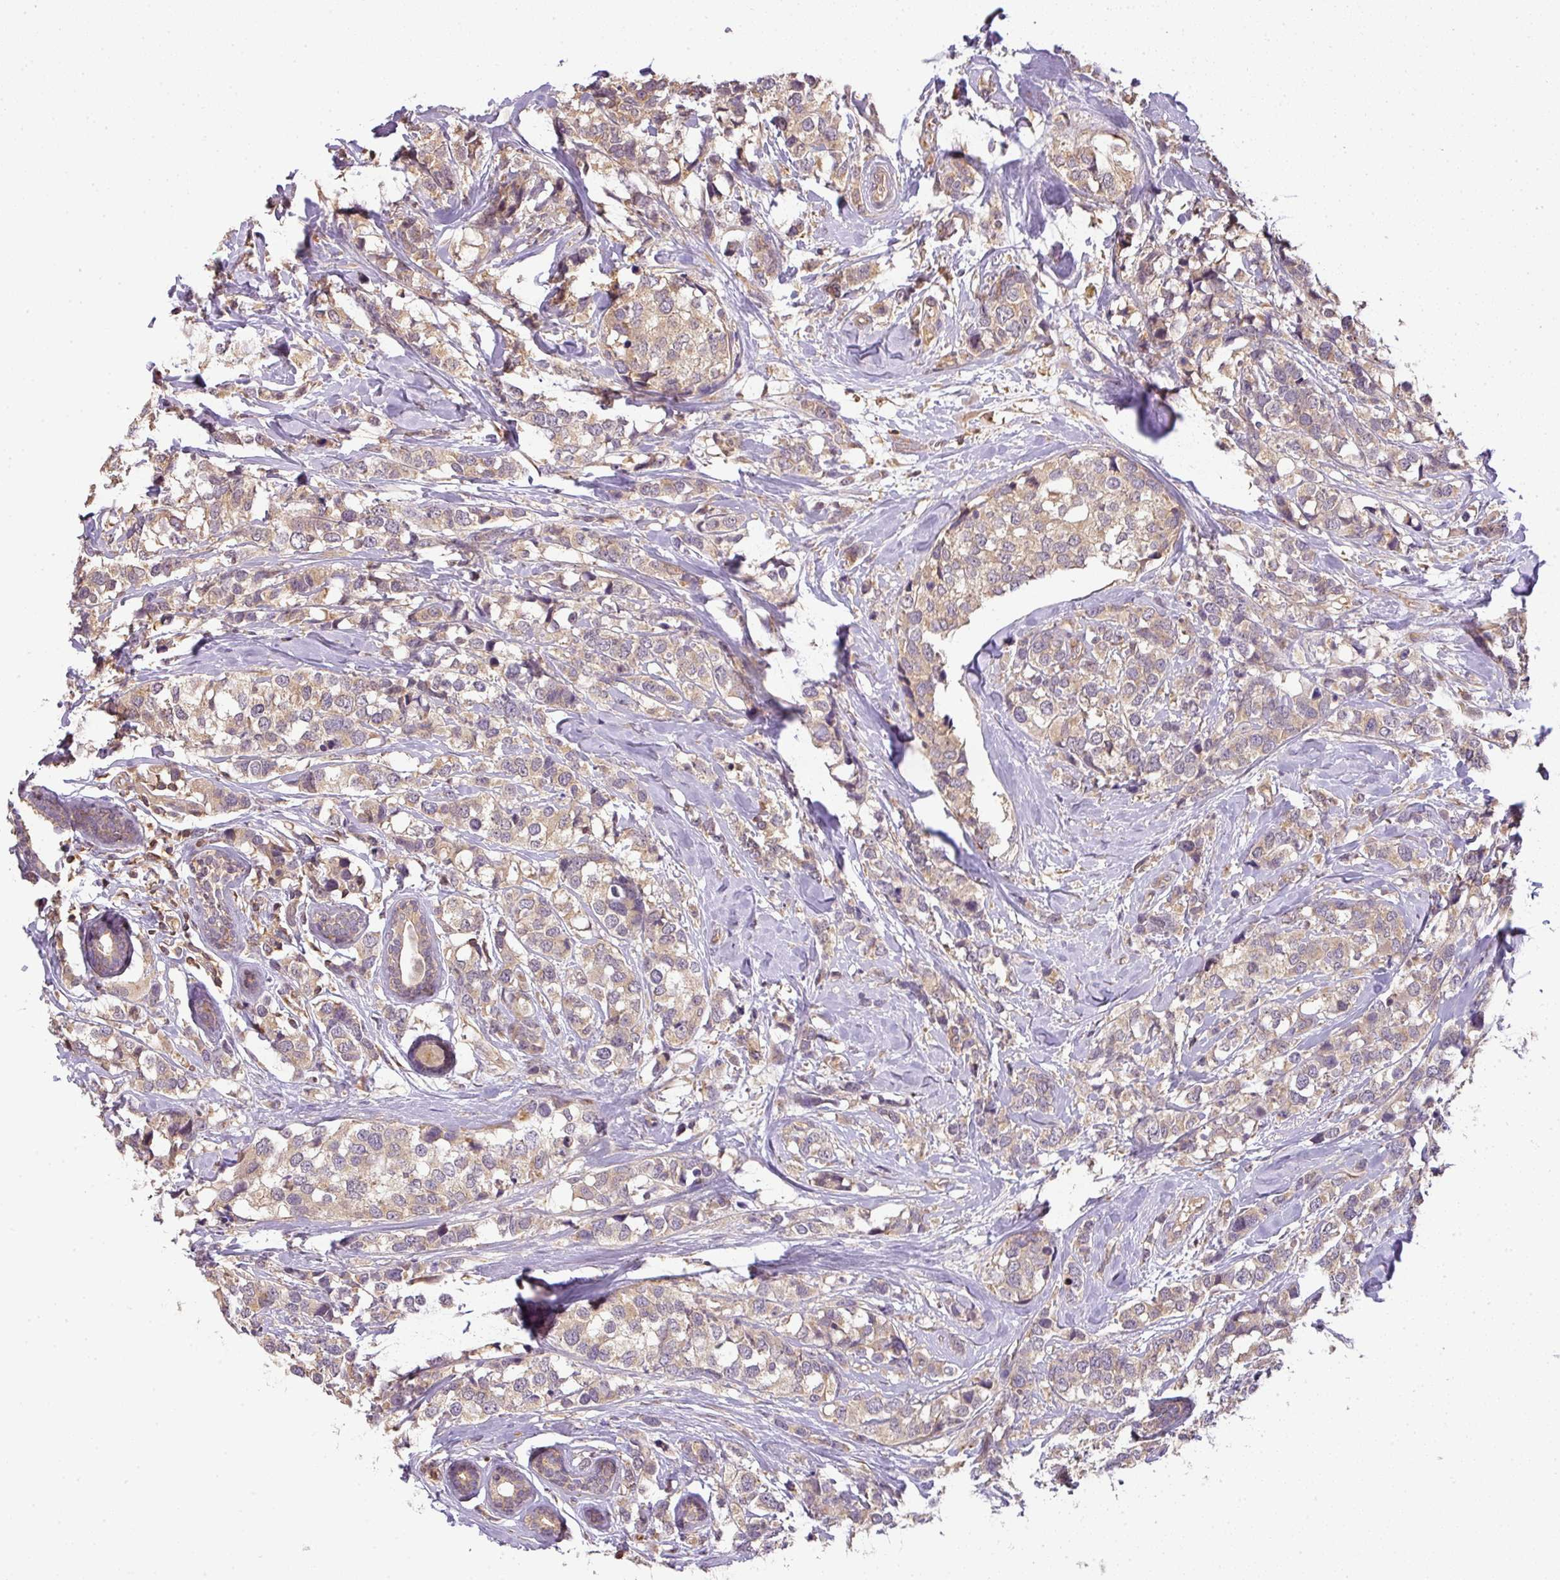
{"staining": {"intensity": "weak", "quantity": ">75%", "location": "cytoplasmic/membranous"}, "tissue": "breast cancer", "cell_type": "Tumor cells", "image_type": "cancer", "snomed": [{"axis": "morphology", "description": "Lobular carcinoma"}, {"axis": "topography", "description": "Breast"}], "caption": "Weak cytoplasmic/membranous protein staining is appreciated in about >75% of tumor cells in breast lobular carcinoma.", "gene": "TCL1B", "patient": {"sex": "female", "age": 59}}